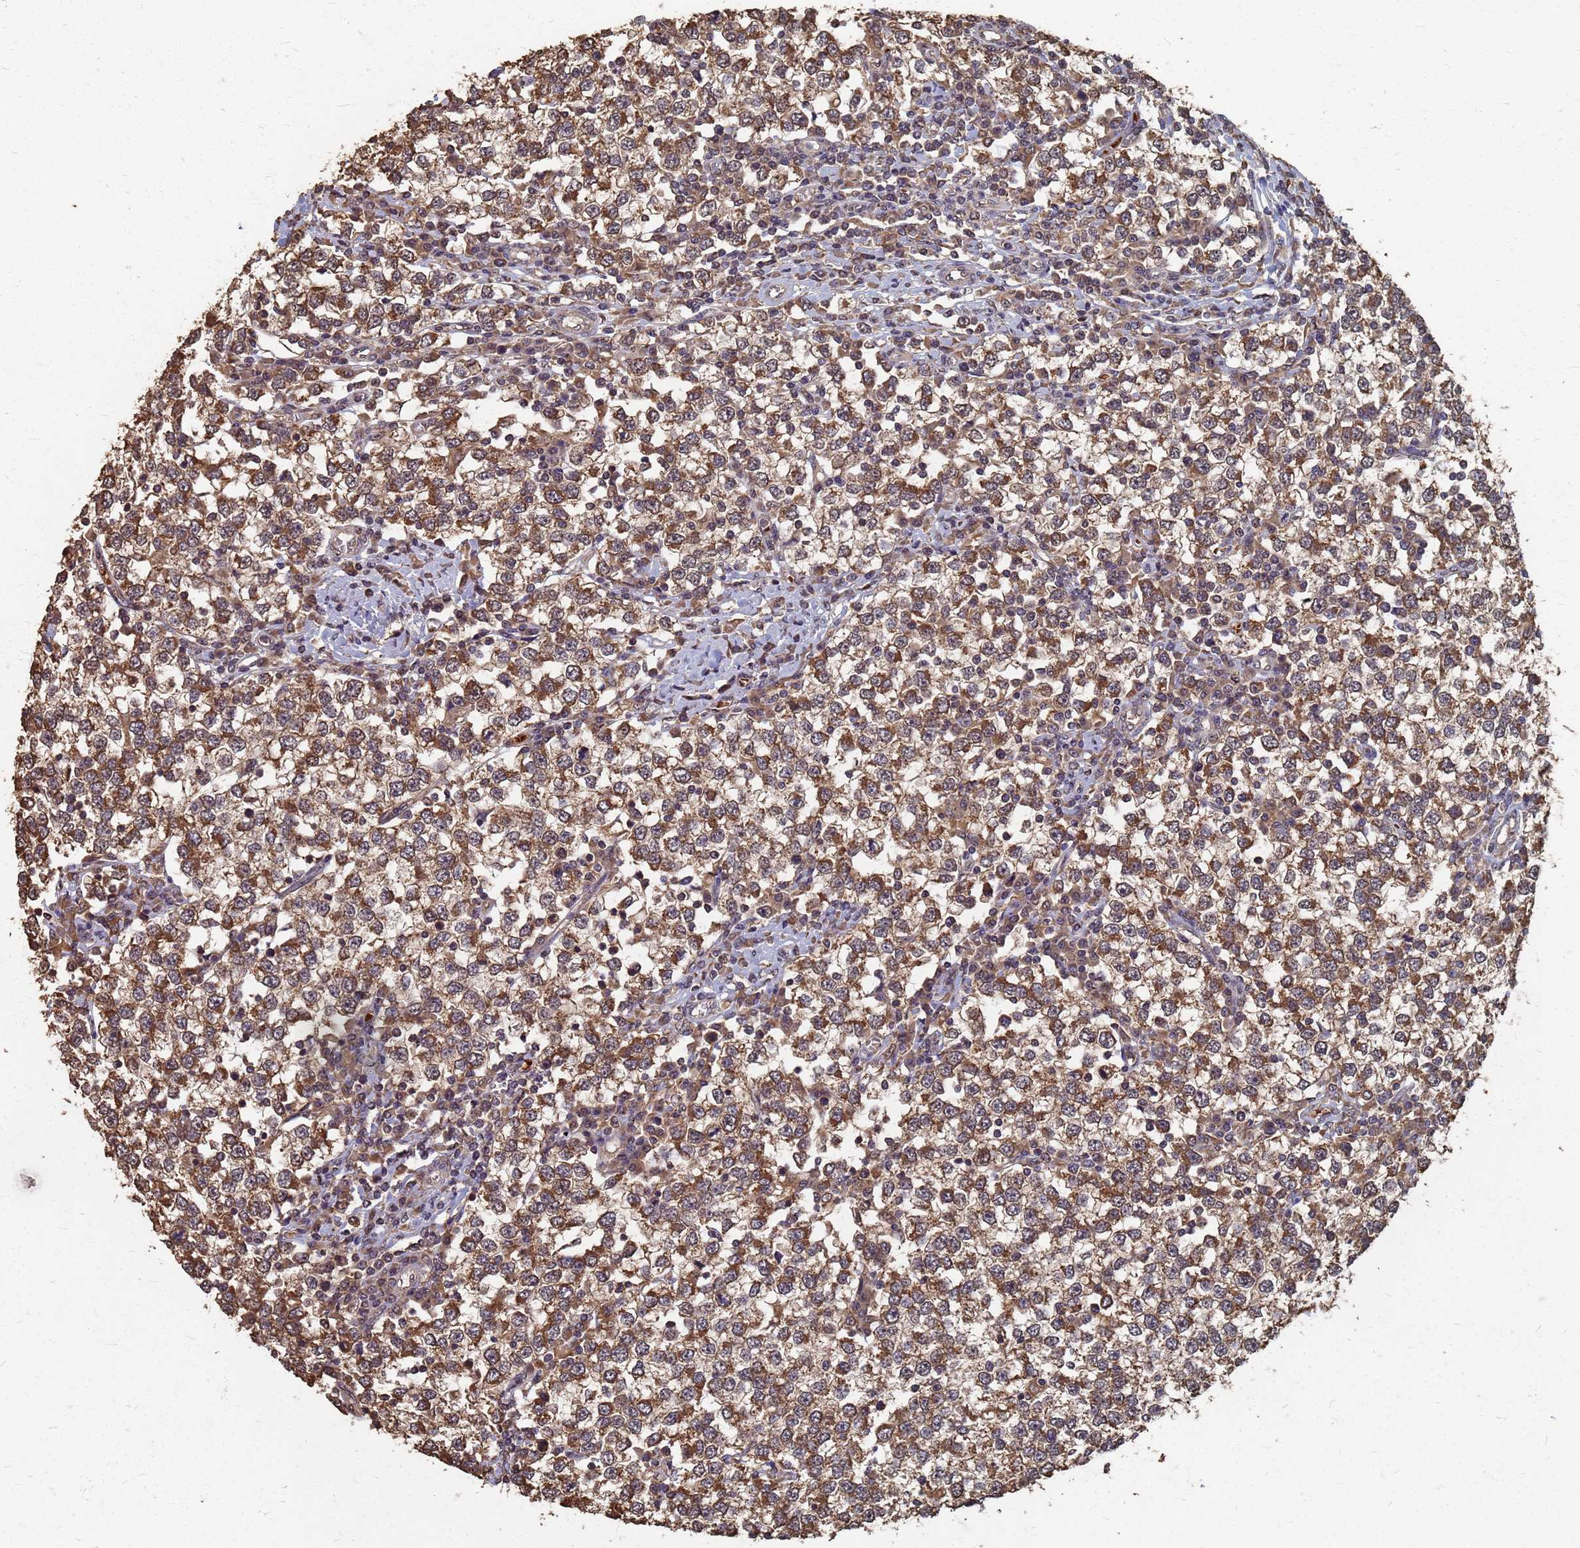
{"staining": {"intensity": "moderate", "quantity": ">75%", "location": "cytoplasmic/membranous"}, "tissue": "testis cancer", "cell_type": "Tumor cells", "image_type": "cancer", "snomed": [{"axis": "morphology", "description": "Seminoma, NOS"}, {"axis": "topography", "description": "Testis"}], "caption": "This is an image of immunohistochemistry (IHC) staining of testis seminoma, which shows moderate staining in the cytoplasmic/membranous of tumor cells.", "gene": "DPH5", "patient": {"sex": "male", "age": 65}}